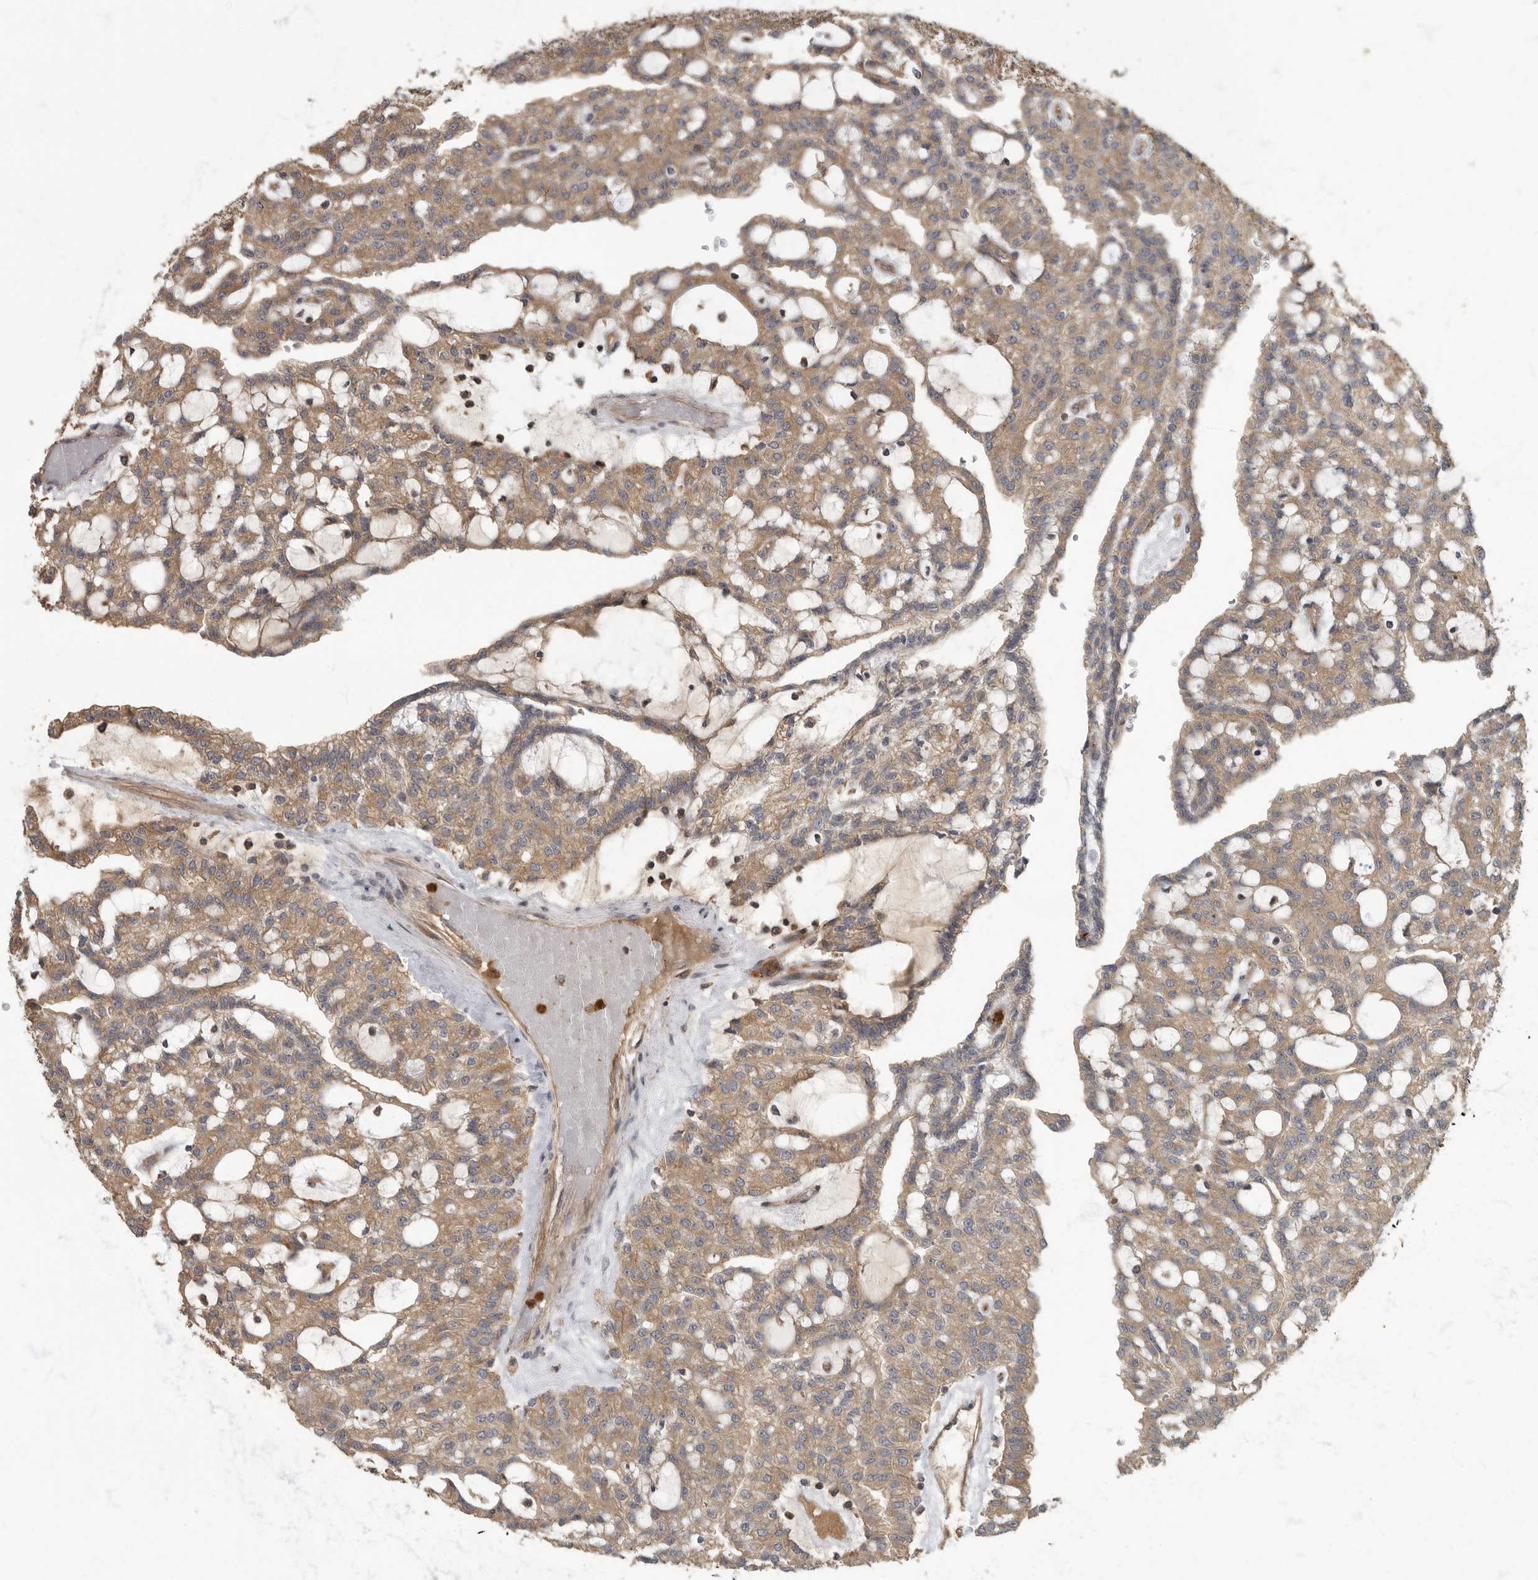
{"staining": {"intensity": "moderate", "quantity": ">75%", "location": "cytoplasmic/membranous"}, "tissue": "renal cancer", "cell_type": "Tumor cells", "image_type": "cancer", "snomed": [{"axis": "morphology", "description": "Adenocarcinoma, NOS"}, {"axis": "topography", "description": "Kidney"}], "caption": "DAB (3,3'-diaminobenzidine) immunohistochemical staining of renal adenocarcinoma displays moderate cytoplasmic/membranous protein positivity in approximately >75% of tumor cells. The protein is stained brown, and the nuclei are stained in blue (DAB IHC with brightfield microscopy, high magnification).", "gene": "DAAM1", "patient": {"sex": "male", "age": 63}}